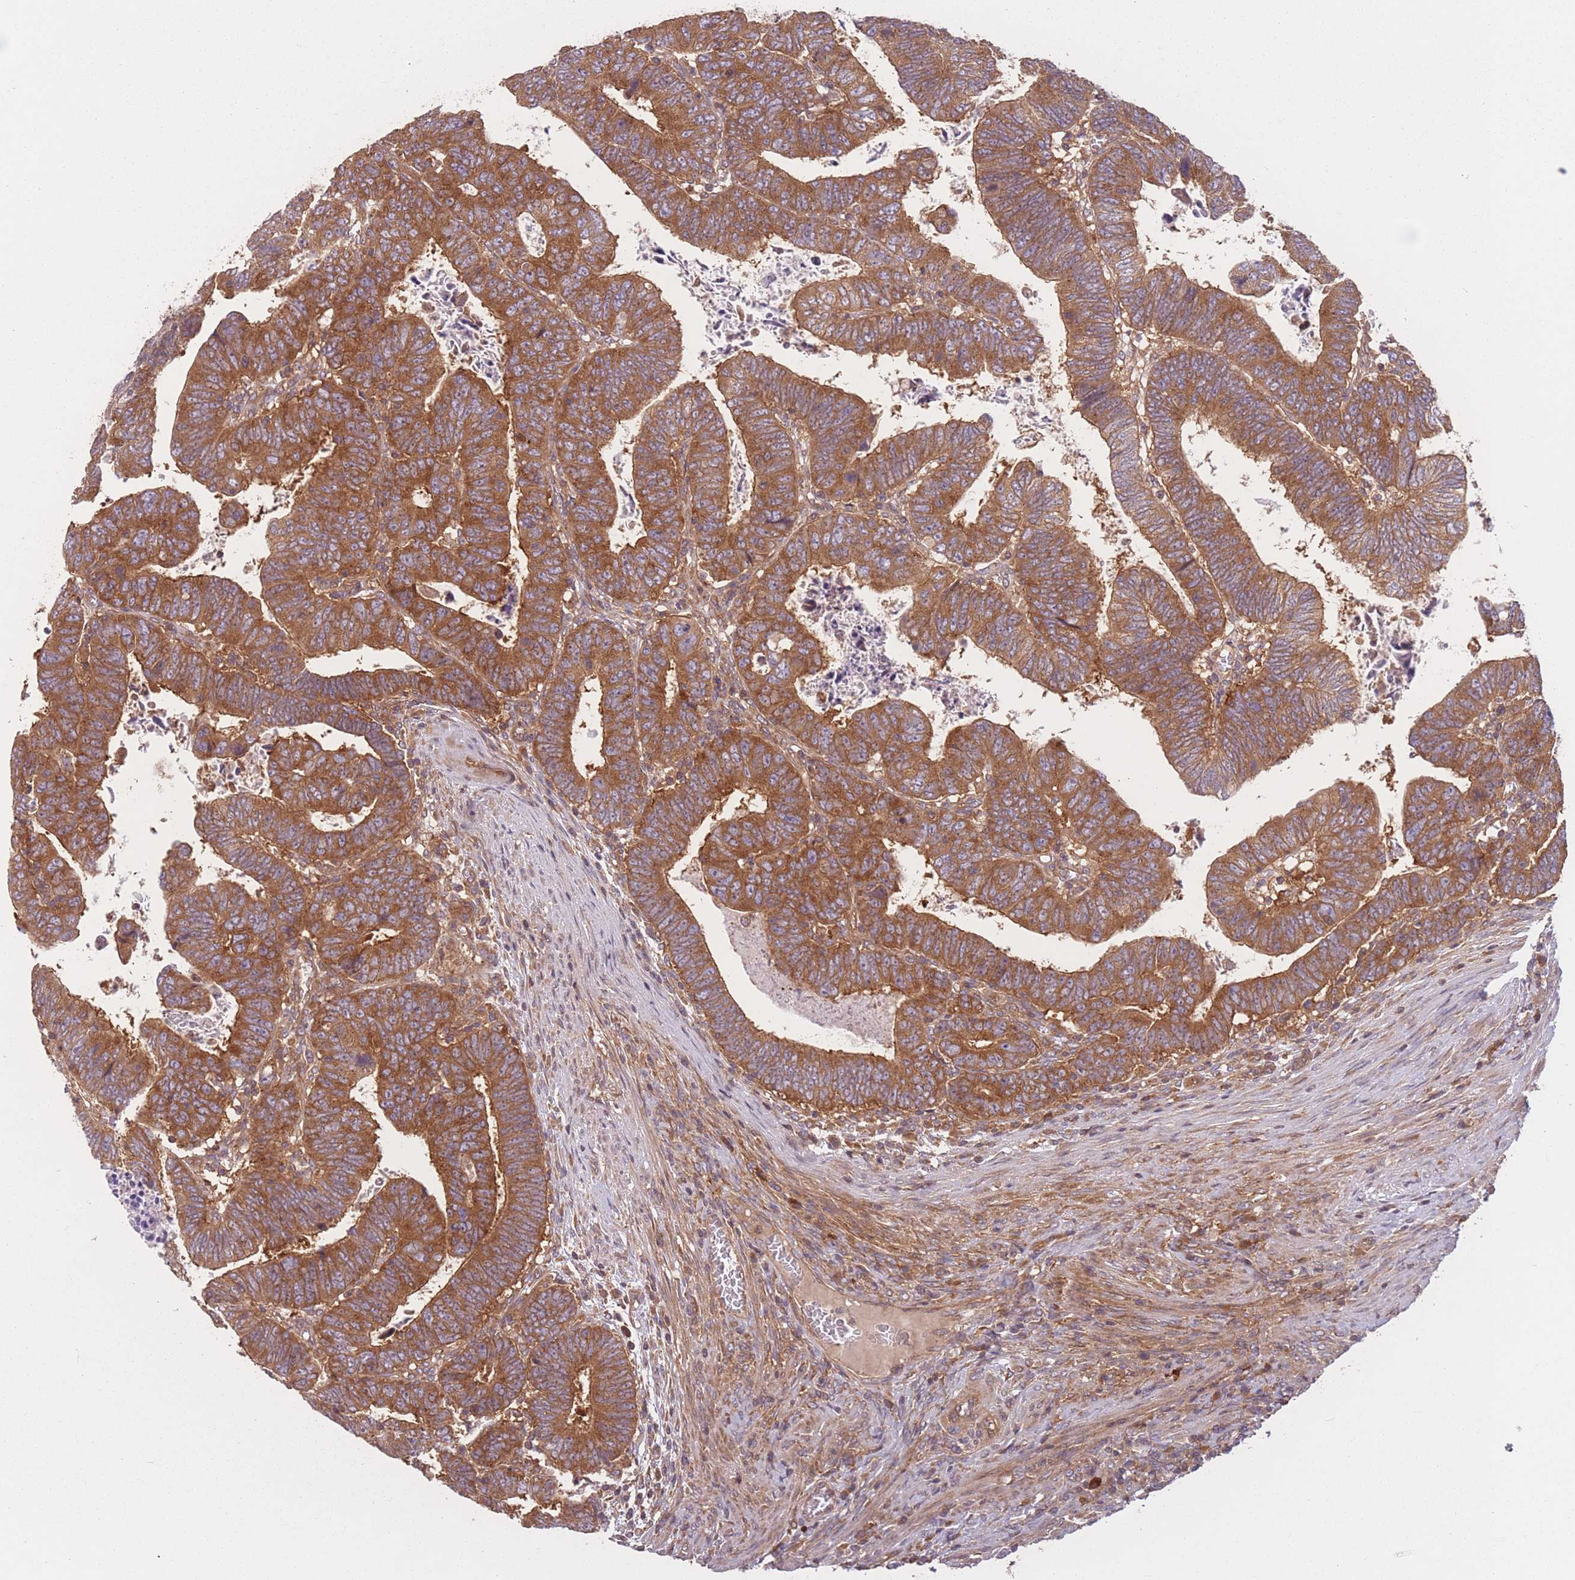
{"staining": {"intensity": "strong", "quantity": ">75%", "location": "cytoplasmic/membranous"}, "tissue": "colorectal cancer", "cell_type": "Tumor cells", "image_type": "cancer", "snomed": [{"axis": "morphology", "description": "Normal tissue, NOS"}, {"axis": "morphology", "description": "Adenocarcinoma, NOS"}, {"axis": "topography", "description": "Rectum"}], "caption": "Adenocarcinoma (colorectal) tissue reveals strong cytoplasmic/membranous staining in about >75% of tumor cells, visualized by immunohistochemistry.", "gene": "WASHC2A", "patient": {"sex": "female", "age": 65}}